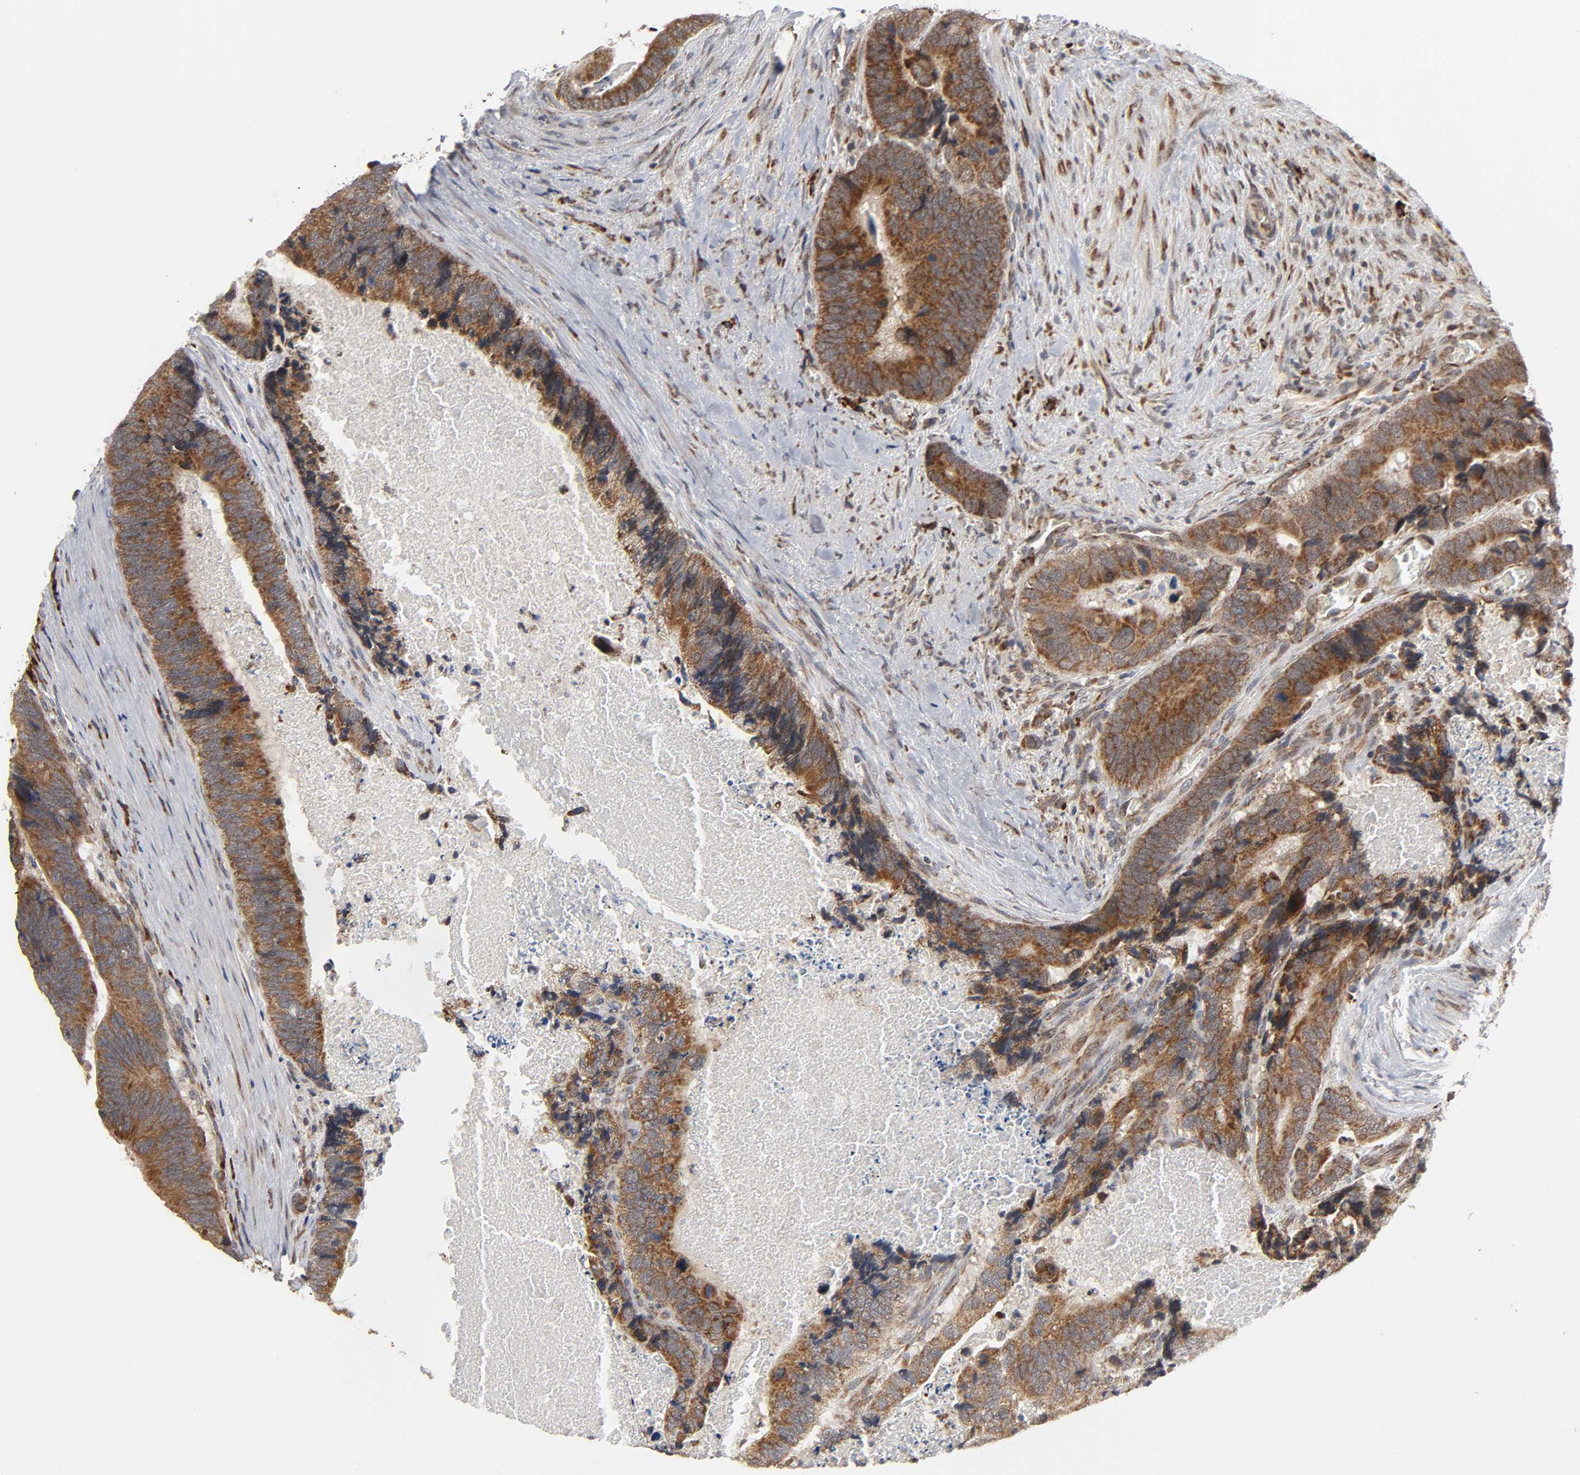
{"staining": {"intensity": "strong", "quantity": ">75%", "location": "cytoplasmic/membranous"}, "tissue": "colorectal cancer", "cell_type": "Tumor cells", "image_type": "cancer", "snomed": [{"axis": "morphology", "description": "Adenocarcinoma, NOS"}, {"axis": "topography", "description": "Colon"}], "caption": "Immunohistochemistry of adenocarcinoma (colorectal) reveals high levels of strong cytoplasmic/membranous staining in approximately >75% of tumor cells.", "gene": "SLC30A9", "patient": {"sex": "male", "age": 72}}